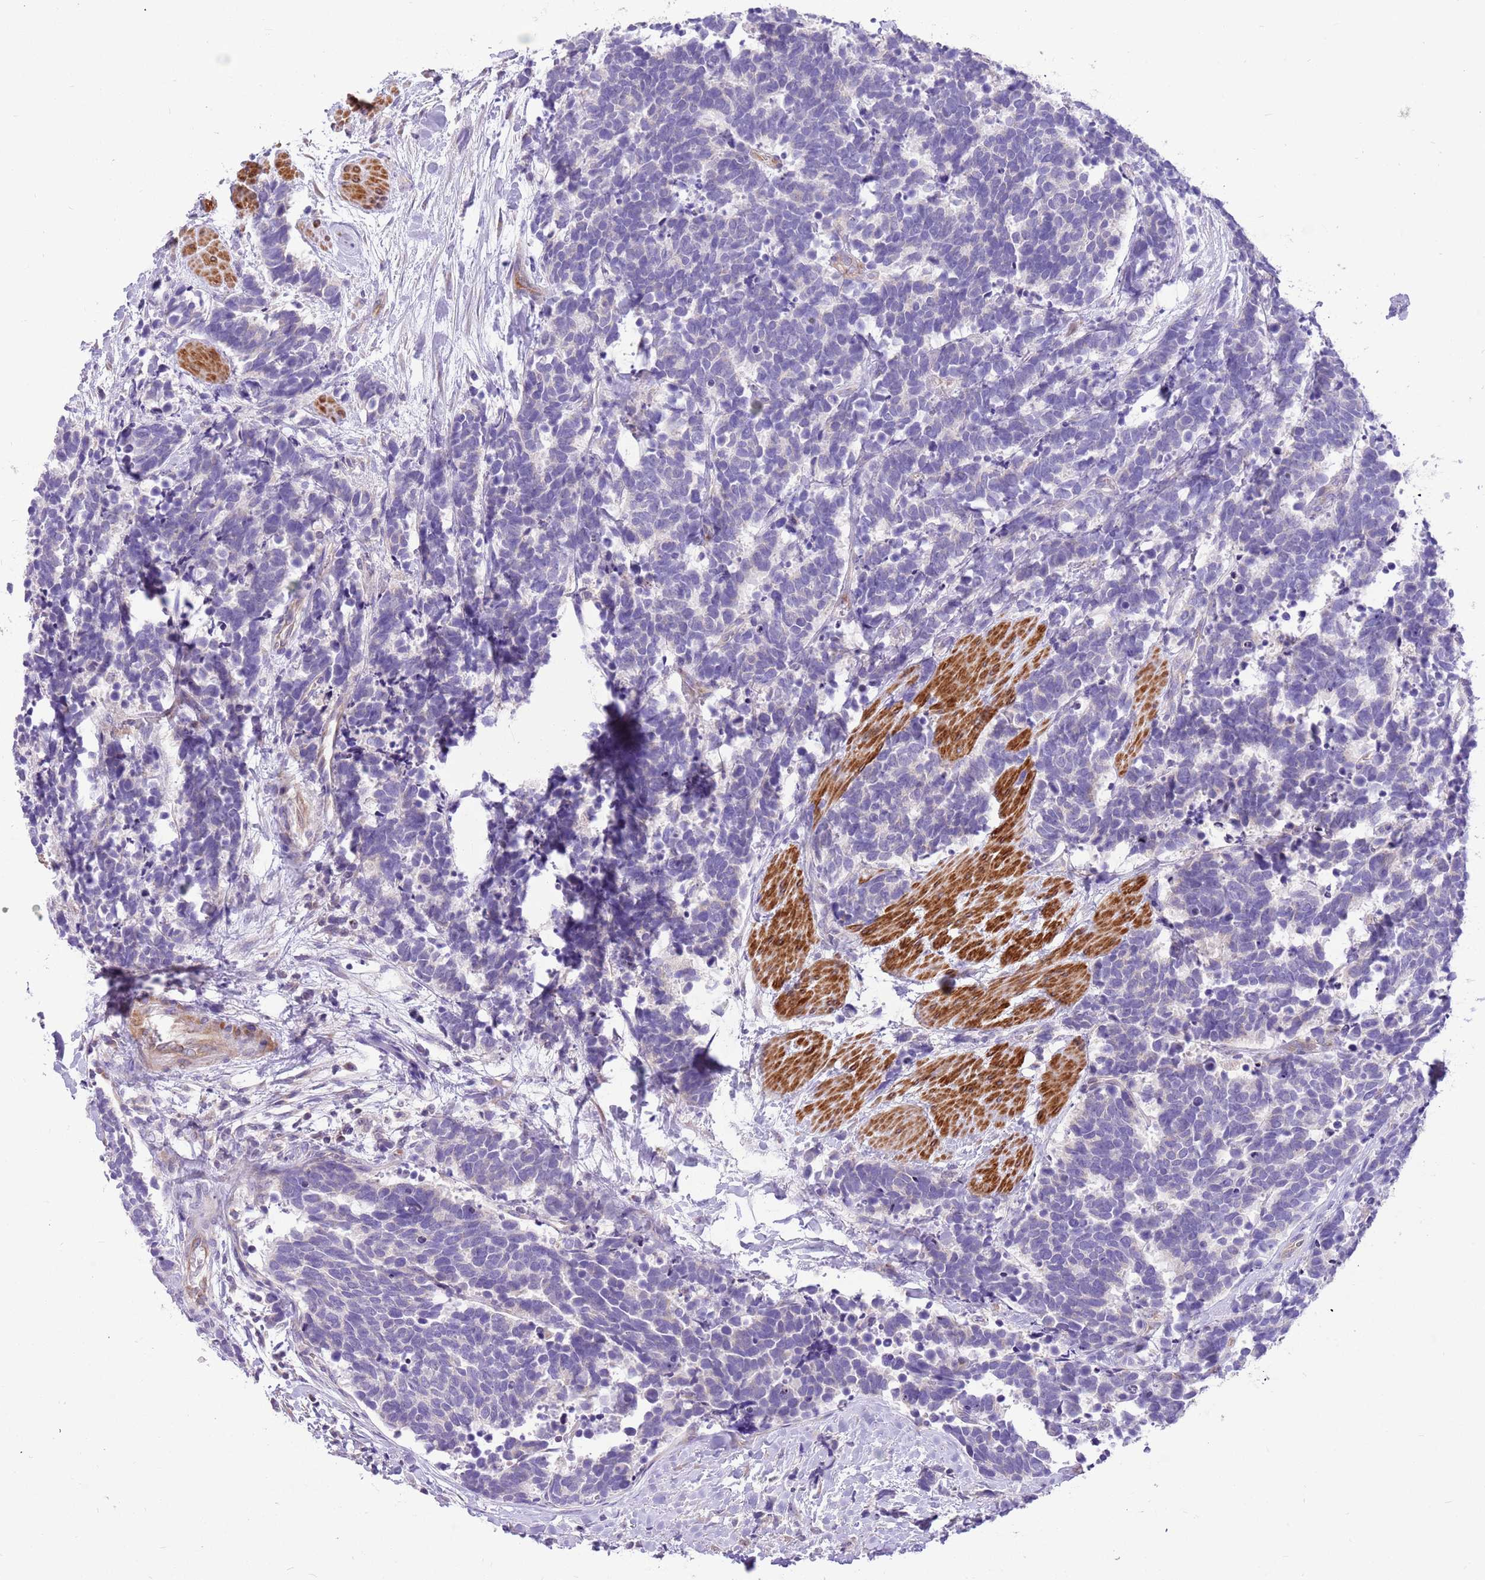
{"staining": {"intensity": "negative", "quantity": "none", "location": "none"}, "tissue": "carcinoid", "cell_type": "Tumor cells", "image_type": "cancer", "snomed": [{"axis": "morphology", "description": "Carcinoma, NOS"}, {"axis": "morphology", "description": "Carcinoid, malignant, NOS"}, {"axis": "topography", "description": "Prostate"}], "caption": "Immunohistochemistry photomicrograph of carcinoma stained for a protein (brown), which reveals no expression in tumor cells. Brightfield microscopy of immunohistochemistry stained with DAB (3,3'-diaminobenzidine) (brown) and hematoxylin (blue), captured at high magnification.", "gene": "GLCE", "patient": {"sex": "male", "age": 57}}